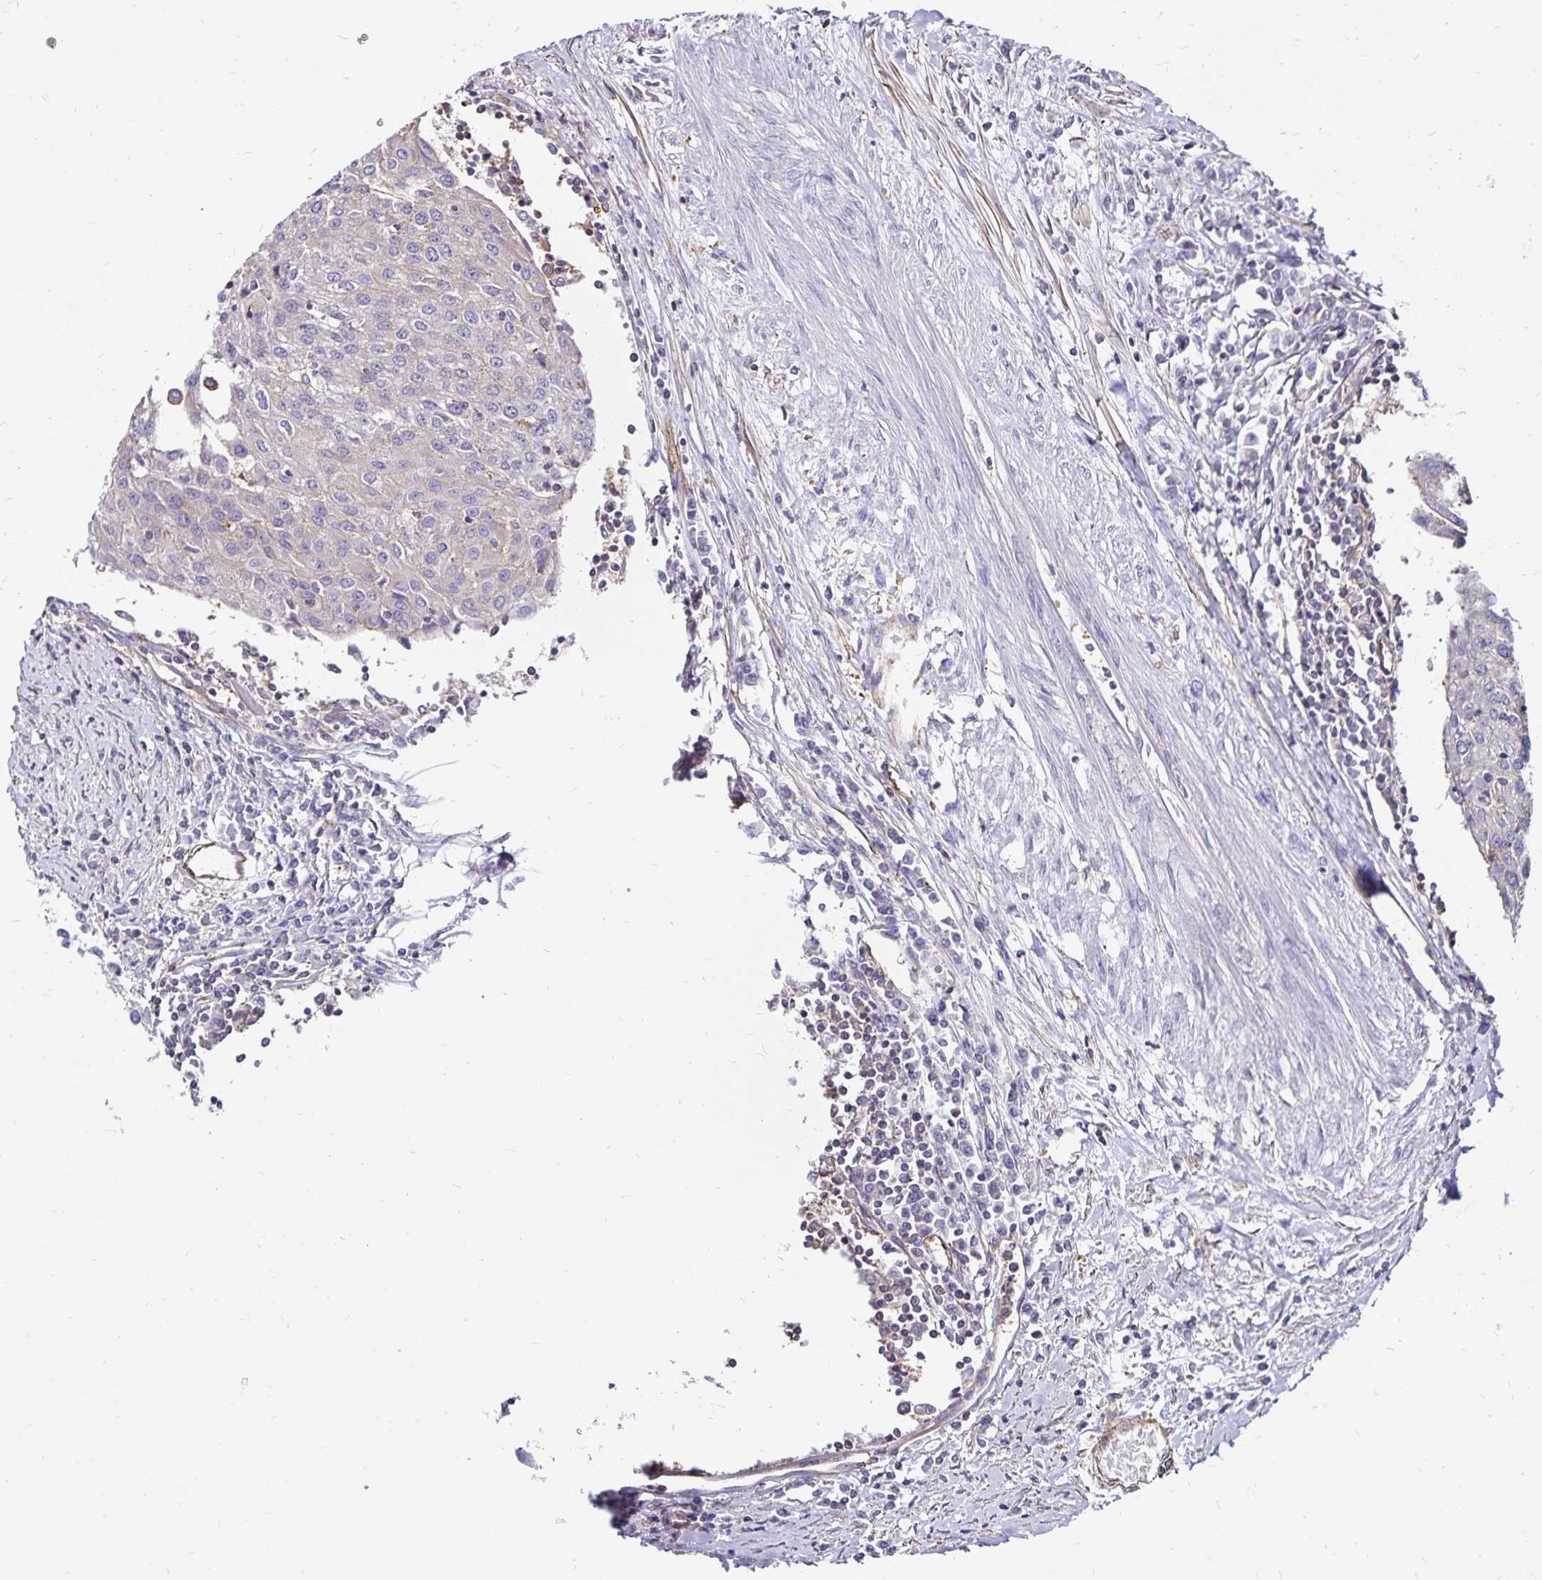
{"staining": {"intensity": "negative", "quantity": "none", "location": "none"}, "tissue": "urothelial cancer", "cell_type": "Tumor cells", "image_type": "cancer", "snomed": [{"axis": "morphology", "description": "Urothelial carcinoma, High grade"}, {"axis": "topography", "description": "Urinary bladder"}], "caption": "Immunohistochemistry of human urothelial cancer displays no positivity in tumor cells. (Brightfield microscopy of DAB (3,3'-diaminobenzidine) immunohistochemistry (IHC) at high magnification).", "gene": "RPRML", "patient": {"sex": "female", "age": 85}}